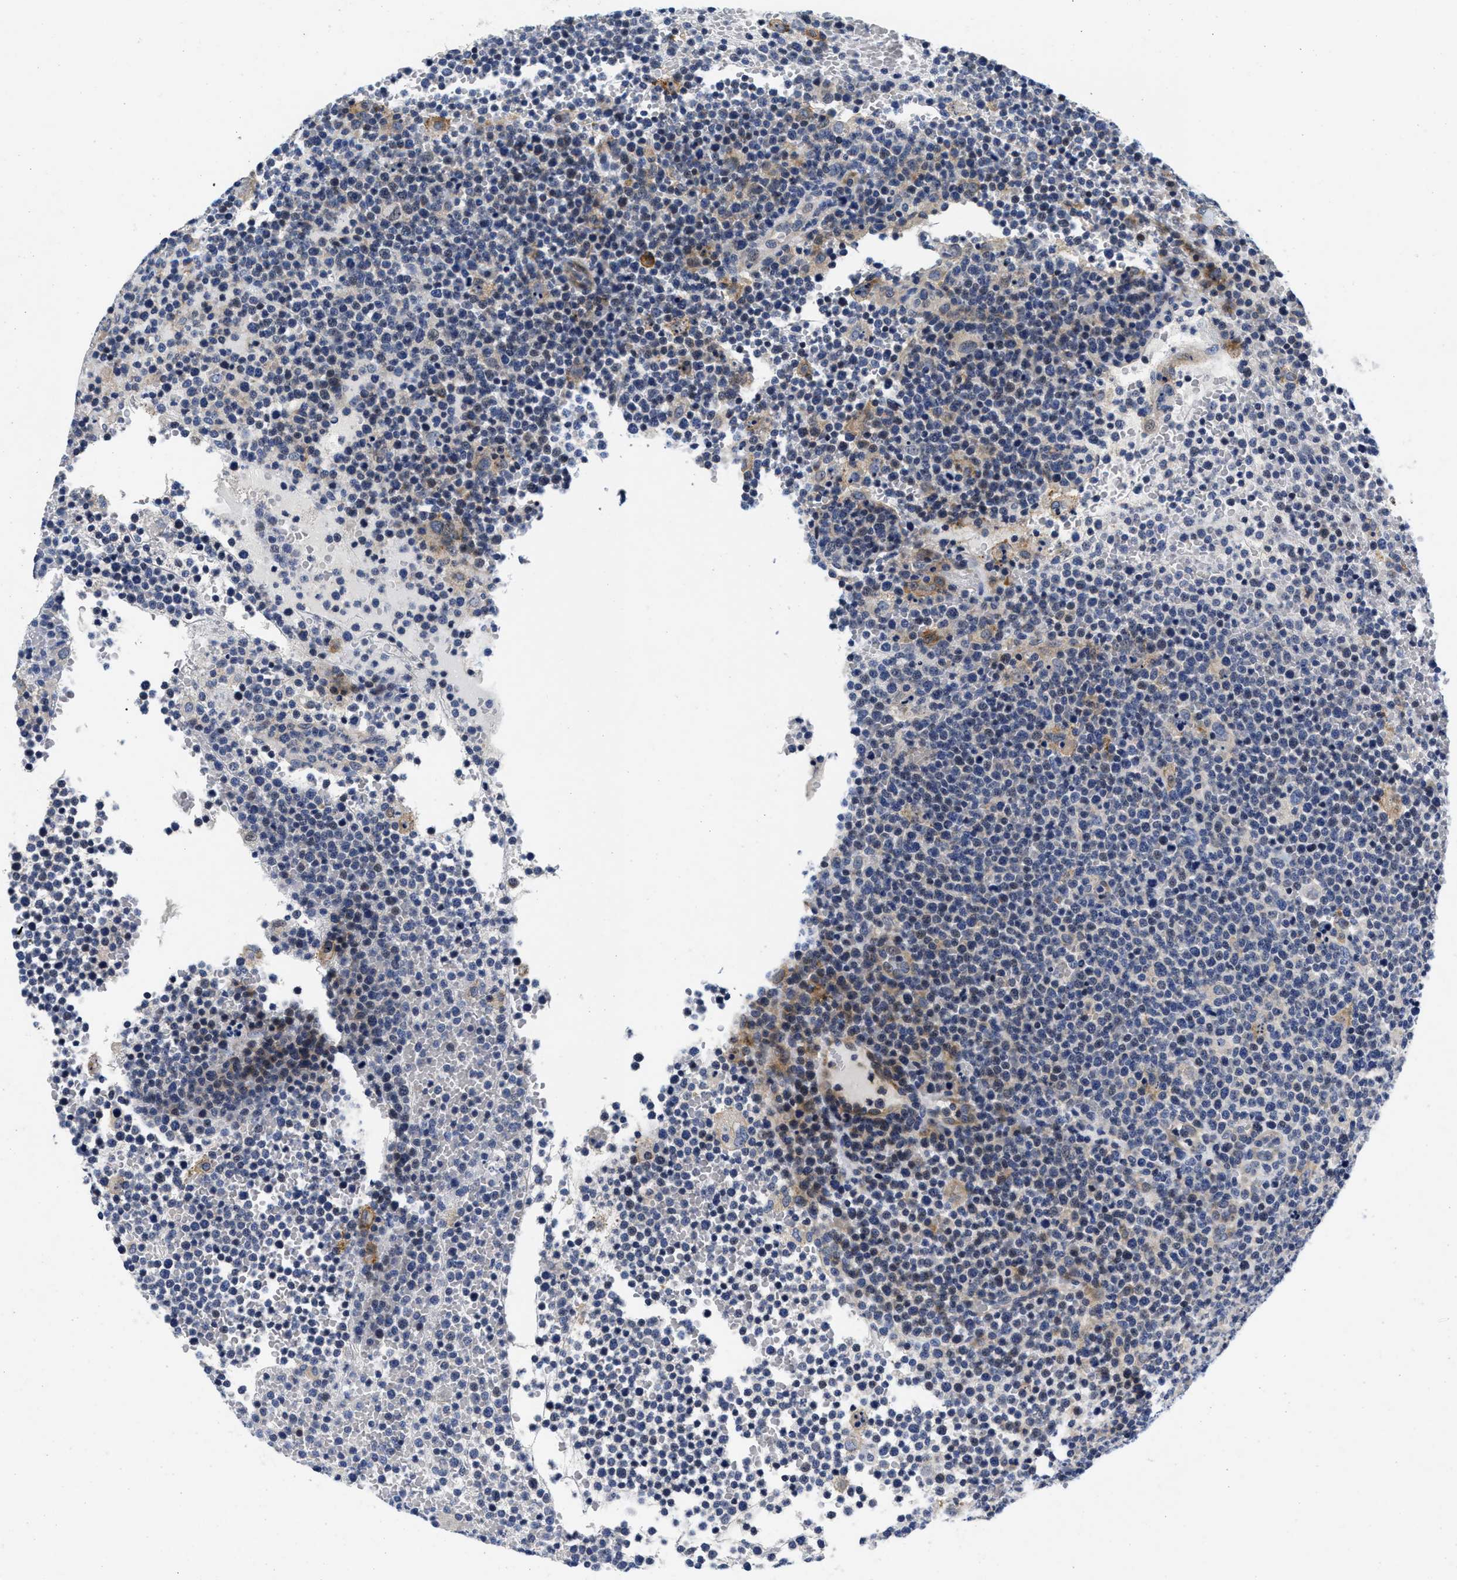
{"staining": {"intensity": "weak", "quantity": "<25%", "location": "cytoplasmic/membranous"}, "tissue": "lymphoma", "cell_type": "Tumor cells", "image_type": "cancer", "snomed": [{"axis": "morphology", "description": "Malignant lymphoma, non-Hodgkin's type, High grade"}, {"axis": "topography", "description": "Lymph node"}], "caption": "Tumor cells are negative for protein expression in human high-grade malignant lymphoma, non-Hodgkin's type. The staining is performed using DAB brown chromogen with nuclei counter-stained in using hematoxylin.", "gene": "LAD1", "patient": {"sex": "male", "age": 61}}